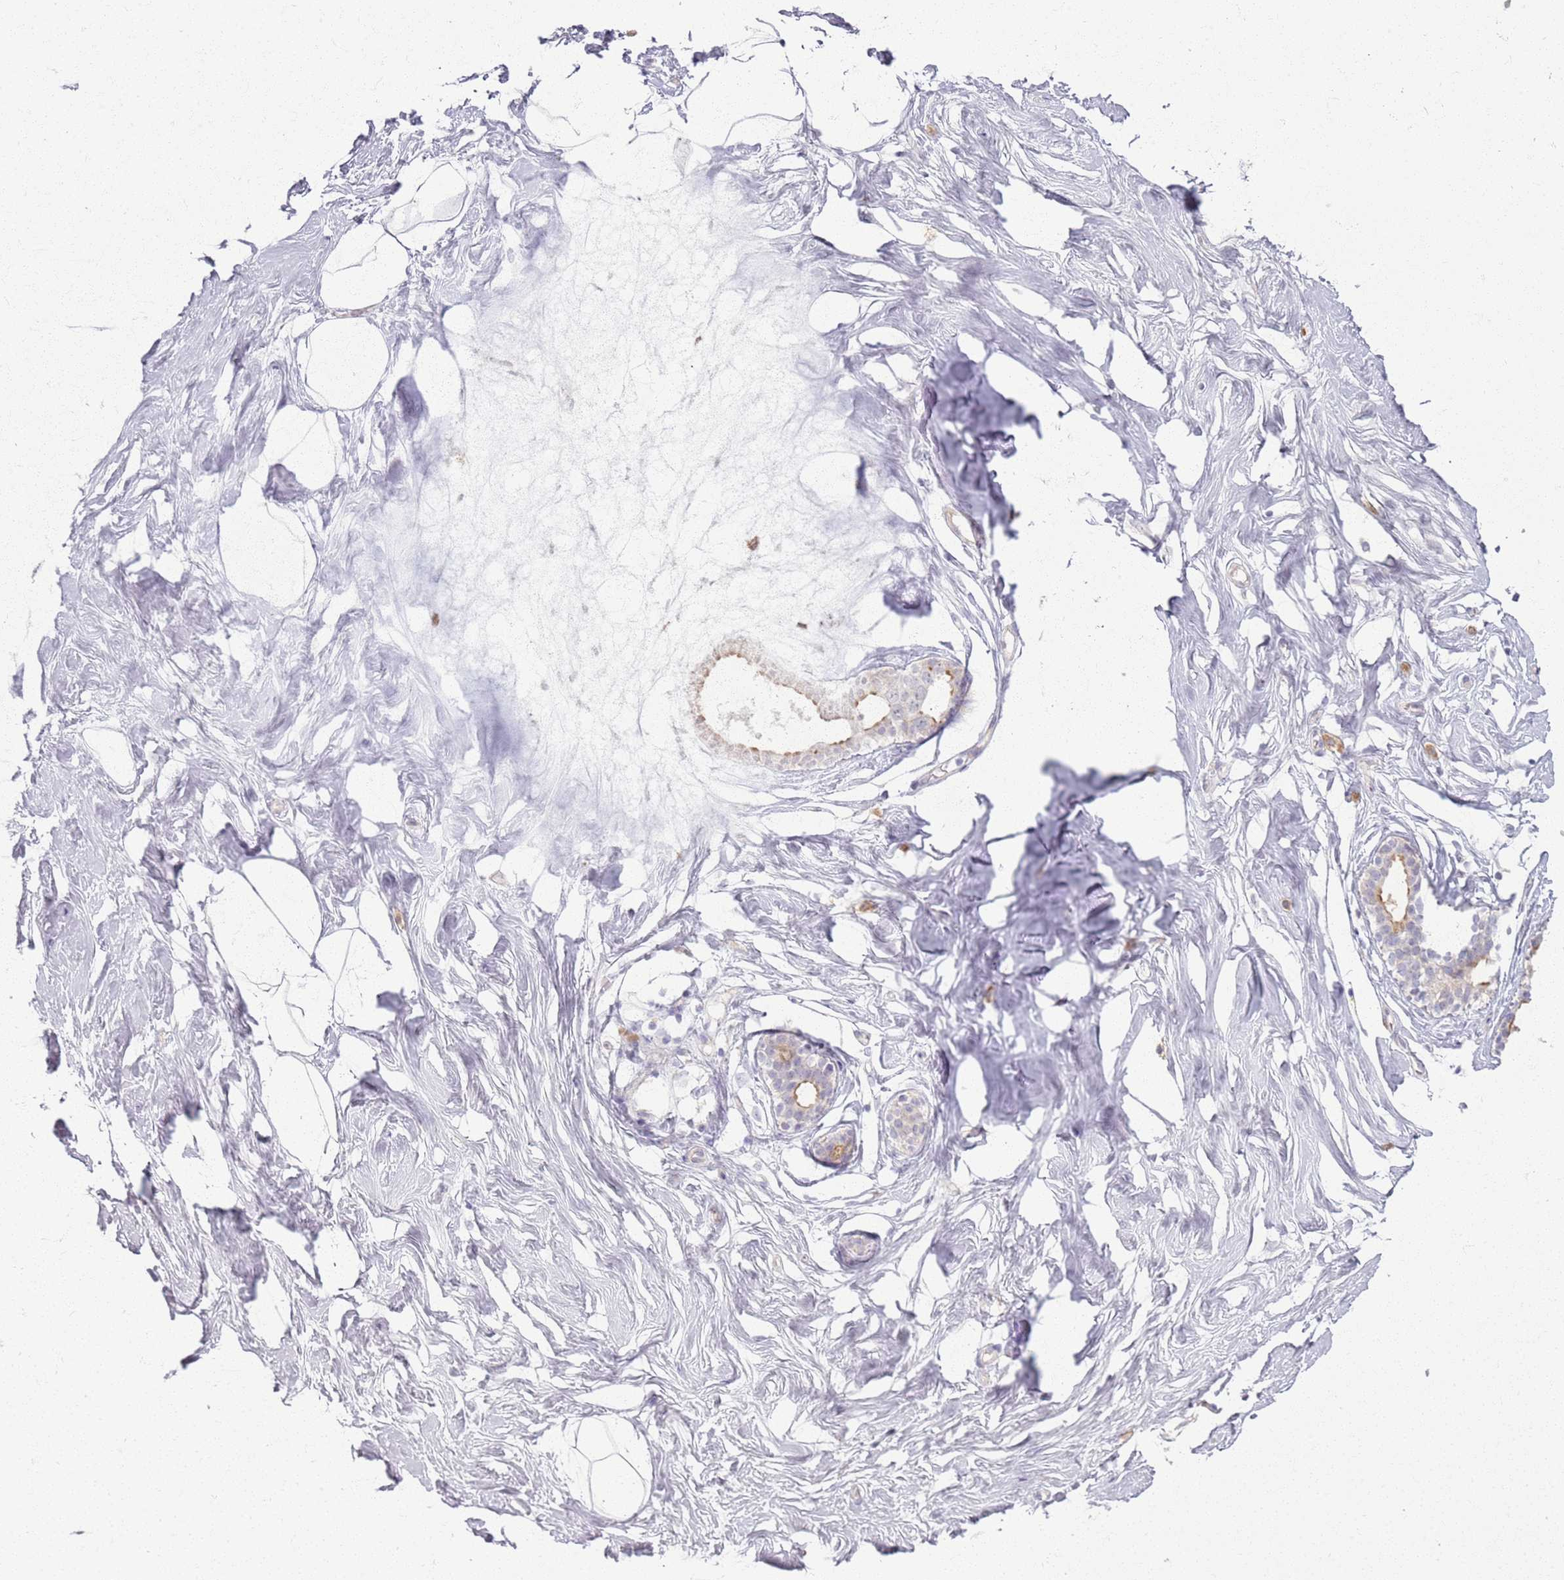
{"staining": {"intensity": "negative", "quantity": "none", "location": "none"}, "tissue": "breast", "cell_type": "Adipocytes", "image_type": "normal", "snomed": [{"axis": "morphology", "description": "Normal tissue, NOS"}, {"axis": "morphology", "description": "Adenoma, NOS"}, {"axis": "topography", "description": "Breast"}], "caption": "A high-resolution histopathology image shows immunohistochemistry staining of unremarkable breast, which exhibits no significant staining in adipocytes.", "gene": "ZDHHC2", "patient": {"sex": "female", "age": 23}}